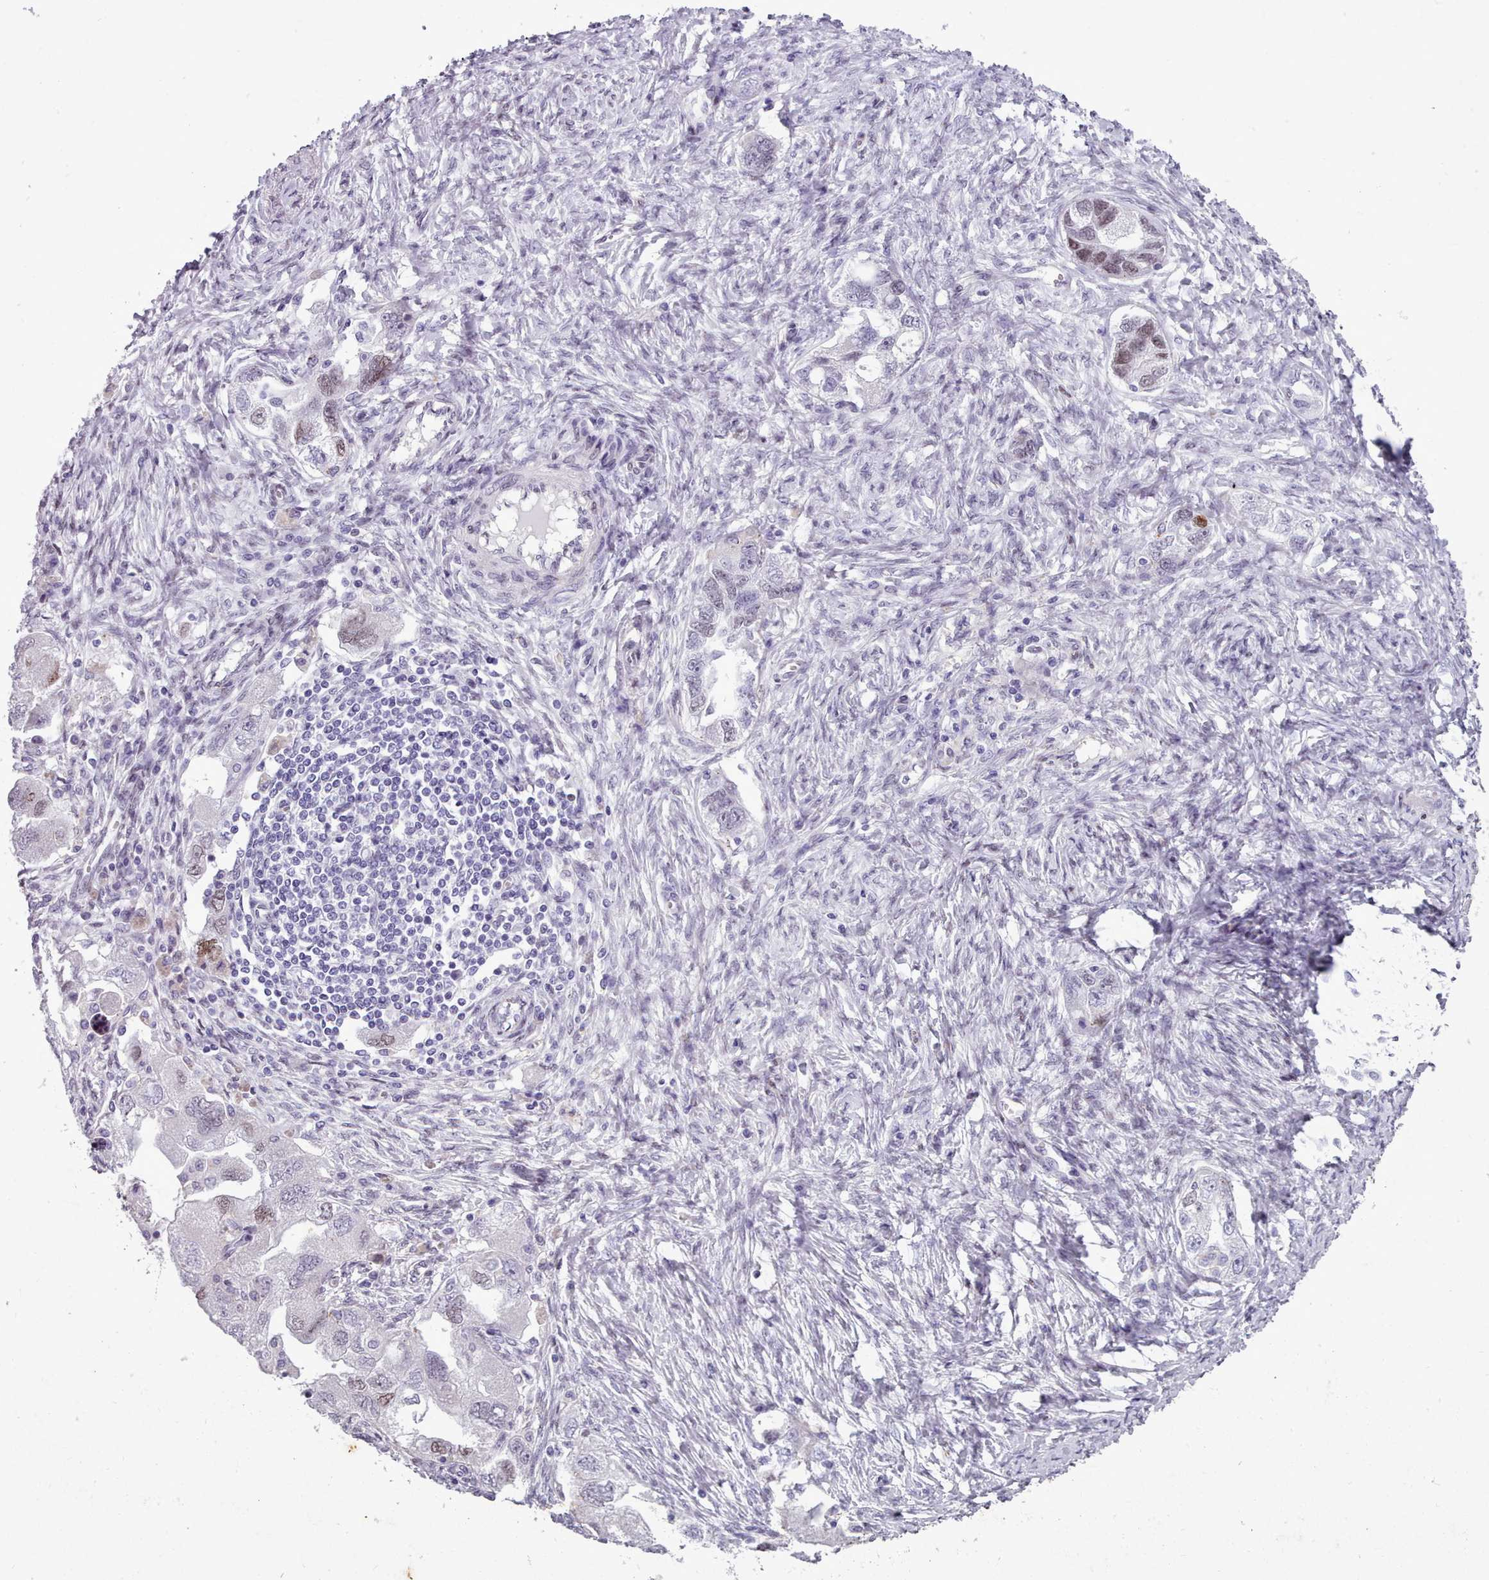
{"staining": {"intensity": "moderate", "quantity": "<25%", "location": "nuclear"}, "tissue": "ovarian cancer", "cell_type": "Tumor cells", "image_type": "cancer", "snomed": [{"axis": "morphology", "description": "Carcinoma, NOS"}, {"axis": "morphology", "description": "Cystadenocarcinoma, serous, NOS"}, {"axis": "topography", "description": "Ovary"}], "caption": "Moderate nuclear staining for a protein is present in about <25% of tumor cells of serous cystadenocarcinoma (ovarian) using immunohistochemistry.", "gene": "KCNT2", "patient": {"sex": "female", "age": 69}}